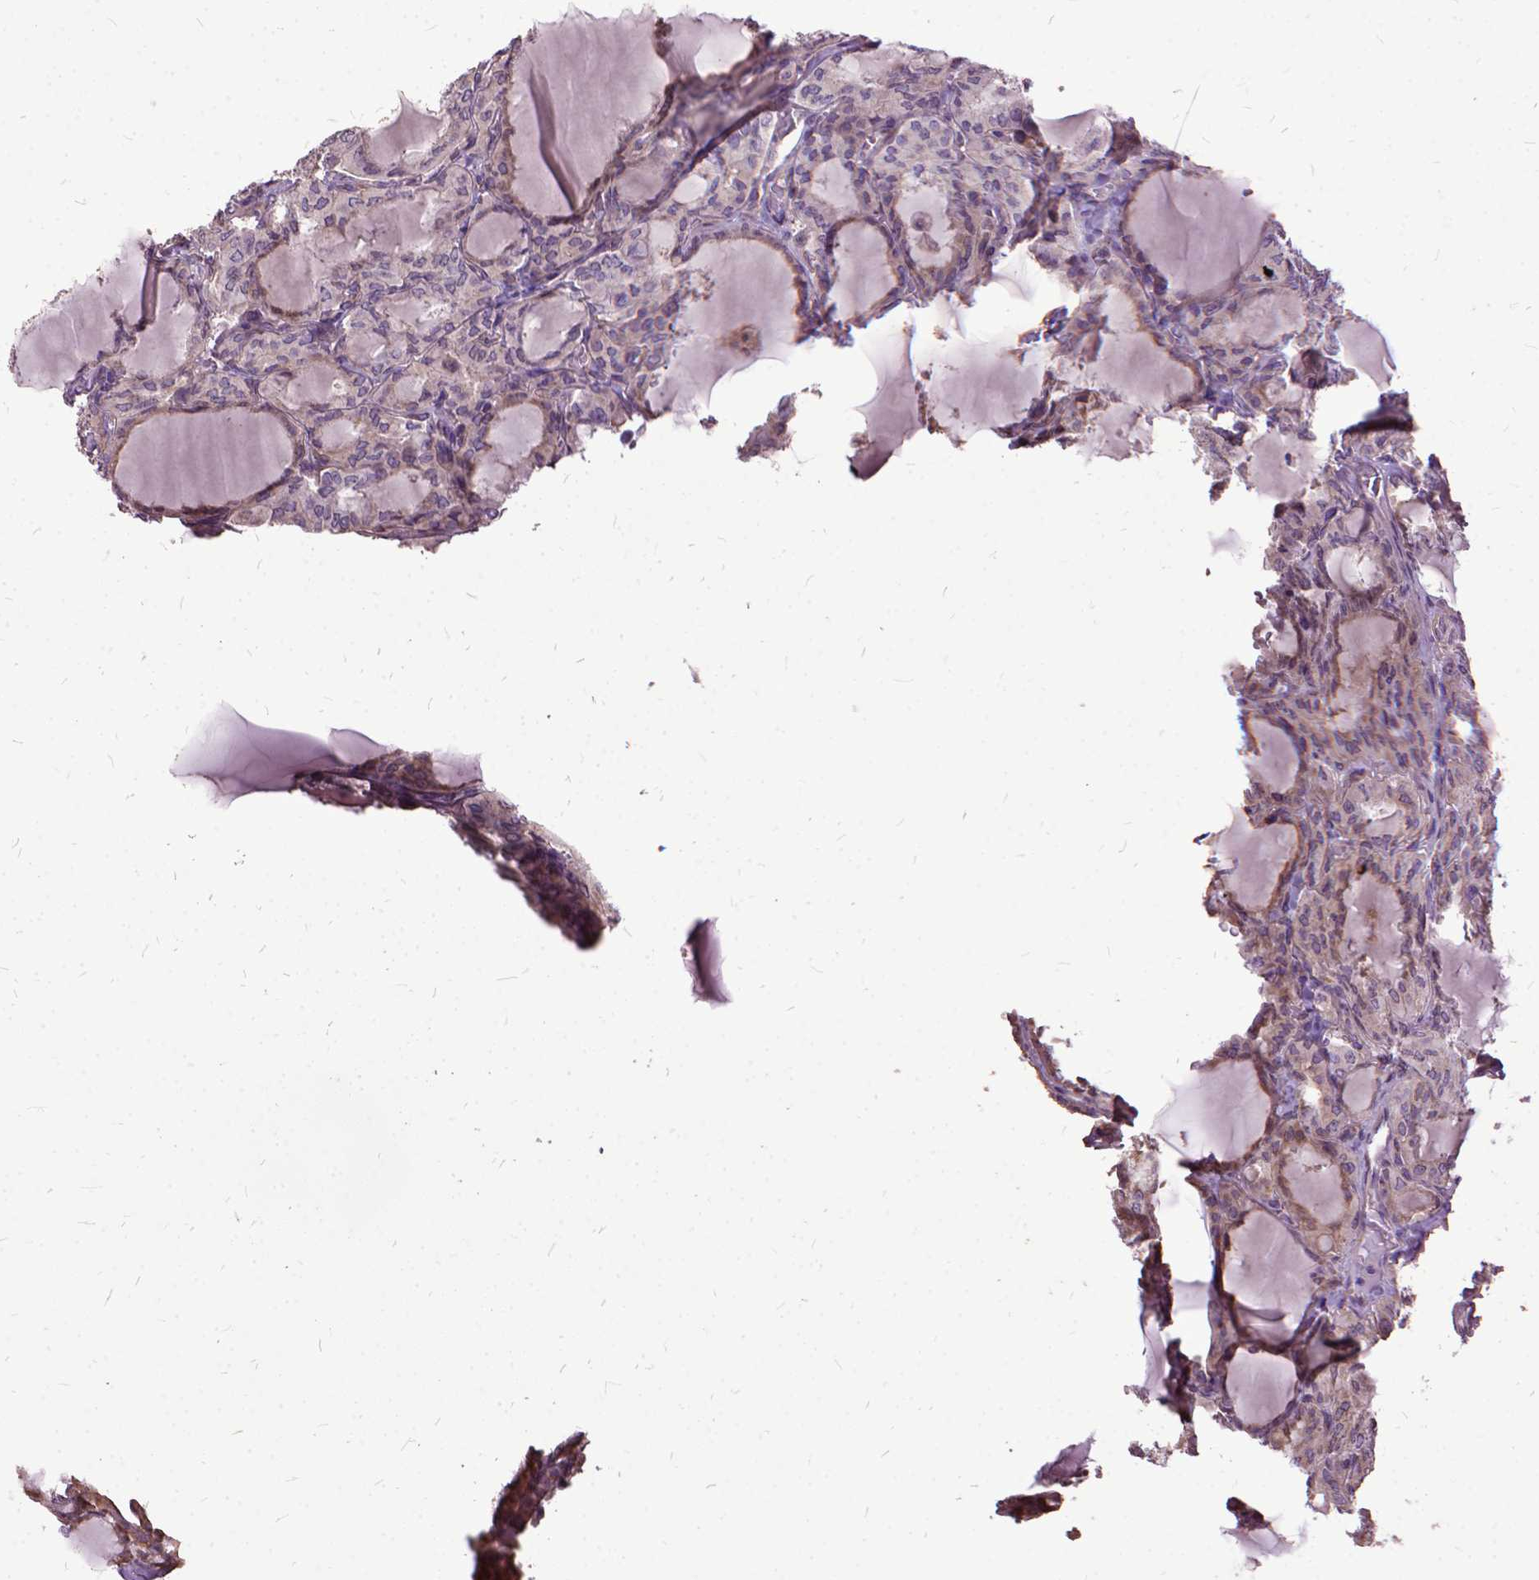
{"staining": {"intensity": "weak", "quantity": "25%-75%", "location": "cytoplasmic/membranous"}, "tissue": "thyroid cancer", "cell_type": "Tumor cells", "image_type": "cancer", "snomed": [{"axis": "morphology", "description": "Papillary adenocarcinoma, NOS"}, {"axis": "topography", "description": "Thyroid gland"}], "caption": "The micrograph exhibits a brown stain indicating the presence of a protein in the cytoplasmic/membranous of tumor cells in thyroid cancer. (DAB = brown stain, brightfield microscopy at high magnification).", "gene": "AREG", "patient": {"sex": "male", "age": 20}}